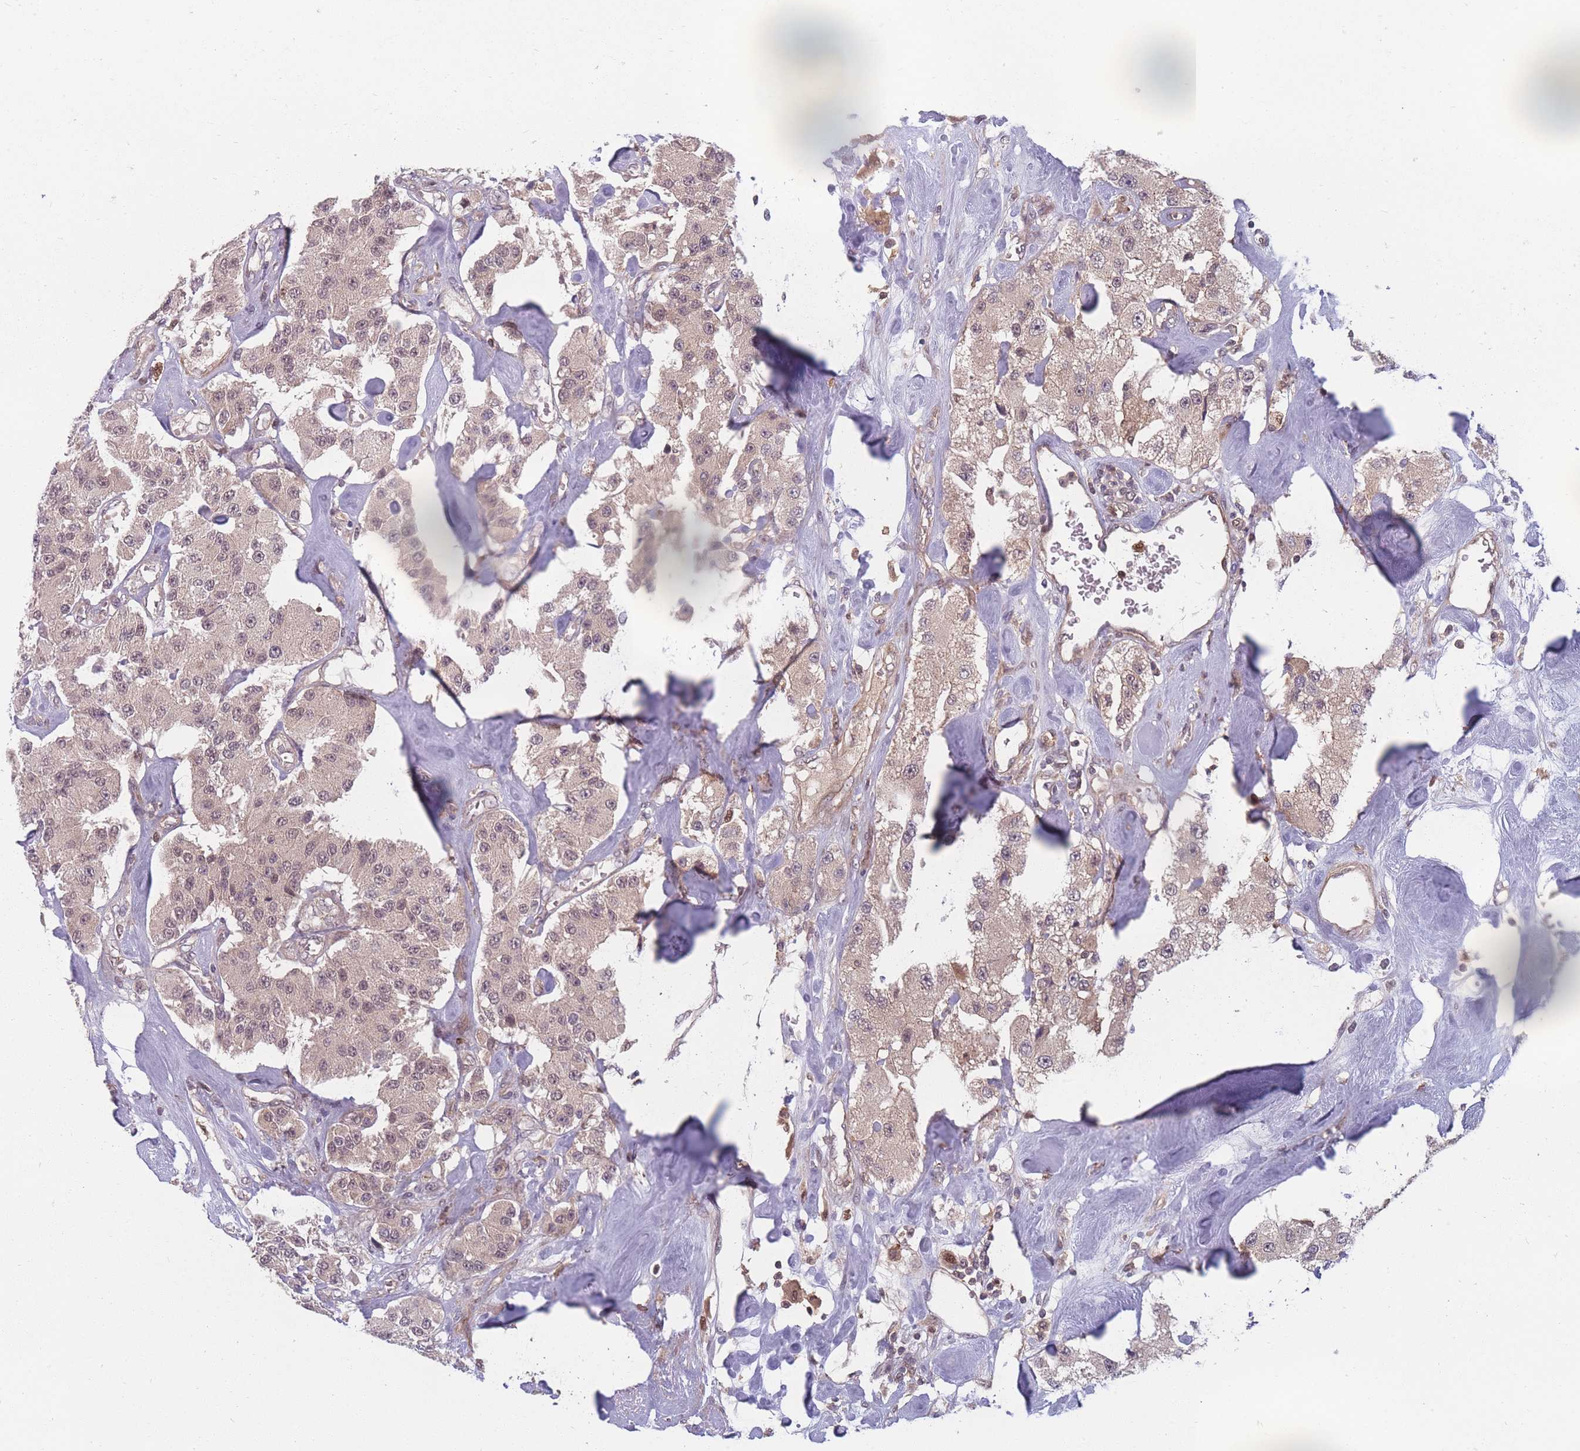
{"staining": {"intensity": "weak", "quantity": "25%-75%", "location": "cytoplasmic/membranous,nuclear"}, "tissue": "carcinoid", "cell_type": "Tumor cells", "image_type": "cancer", "snomed": [{"axis": "morphology", "description": "Carcinoid, malignant, NOS"}, {"axis": "topography", "description": "Pancreas"}], "caption": "Protein staining demonstrates weak cytoplasmic/membranous and nuclear positivity in about 25%-75% of tumor cells in carcinoid (malignant).", "gene": "FAM153A", "patient": {"sex": "male", "age": 41}}